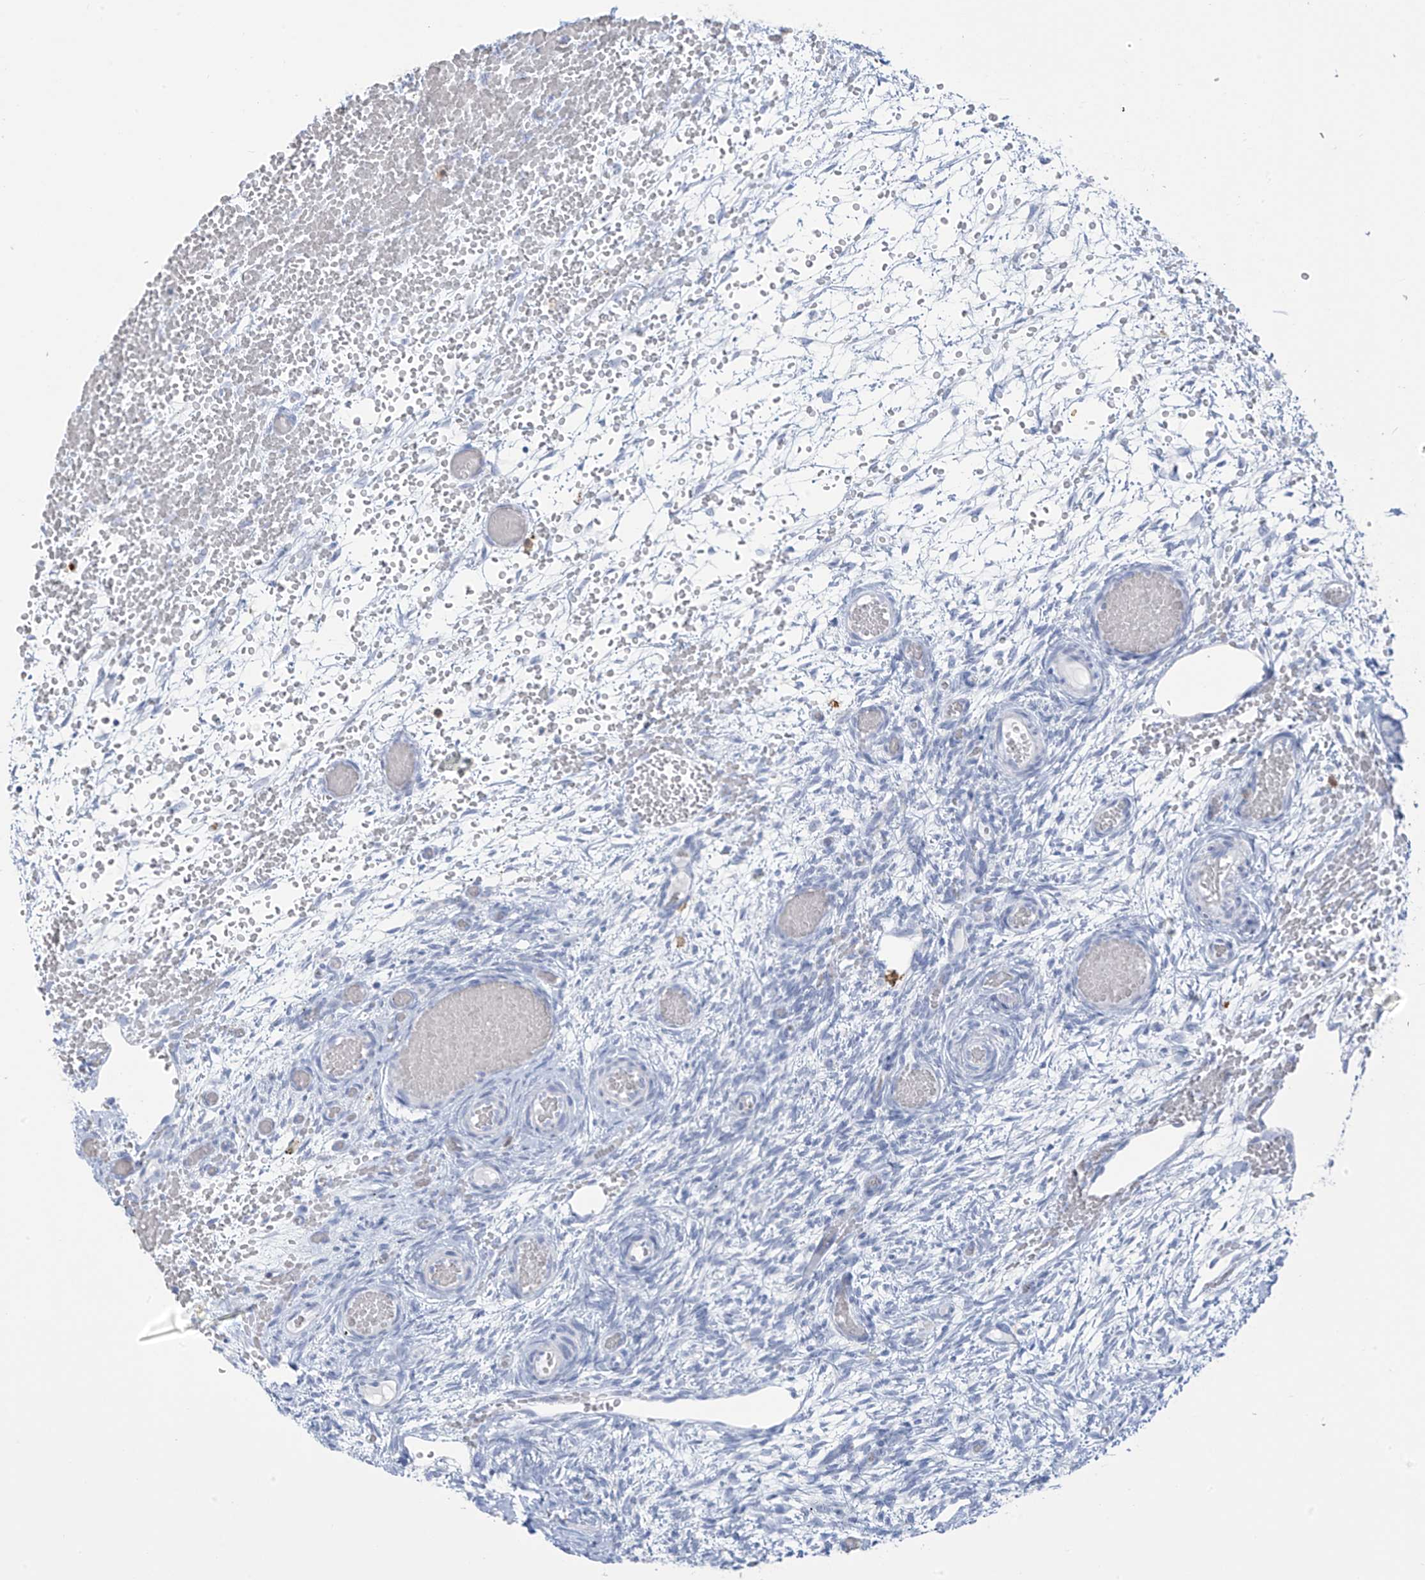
{"staining": {"intensity": "negative", "quantity": "none", "location": "none"}, "tissue": "ovary", "cell_type": "Follicle cells", "image_type": "normal", "snomed": [{"axis": "morphology", "description": "Adenocarcinoma, NOS"}, {"axis": "topography", "description": "Endometrium"}], "caption": "High magnification brightfield microscopy of normal ovary stained with DAB (brown) and counterstained with hematoxylin (blue): follicle cells show no significant positivity.", "gene": "TRMT2B", "patient": {"sex": "female", "age": 32}}